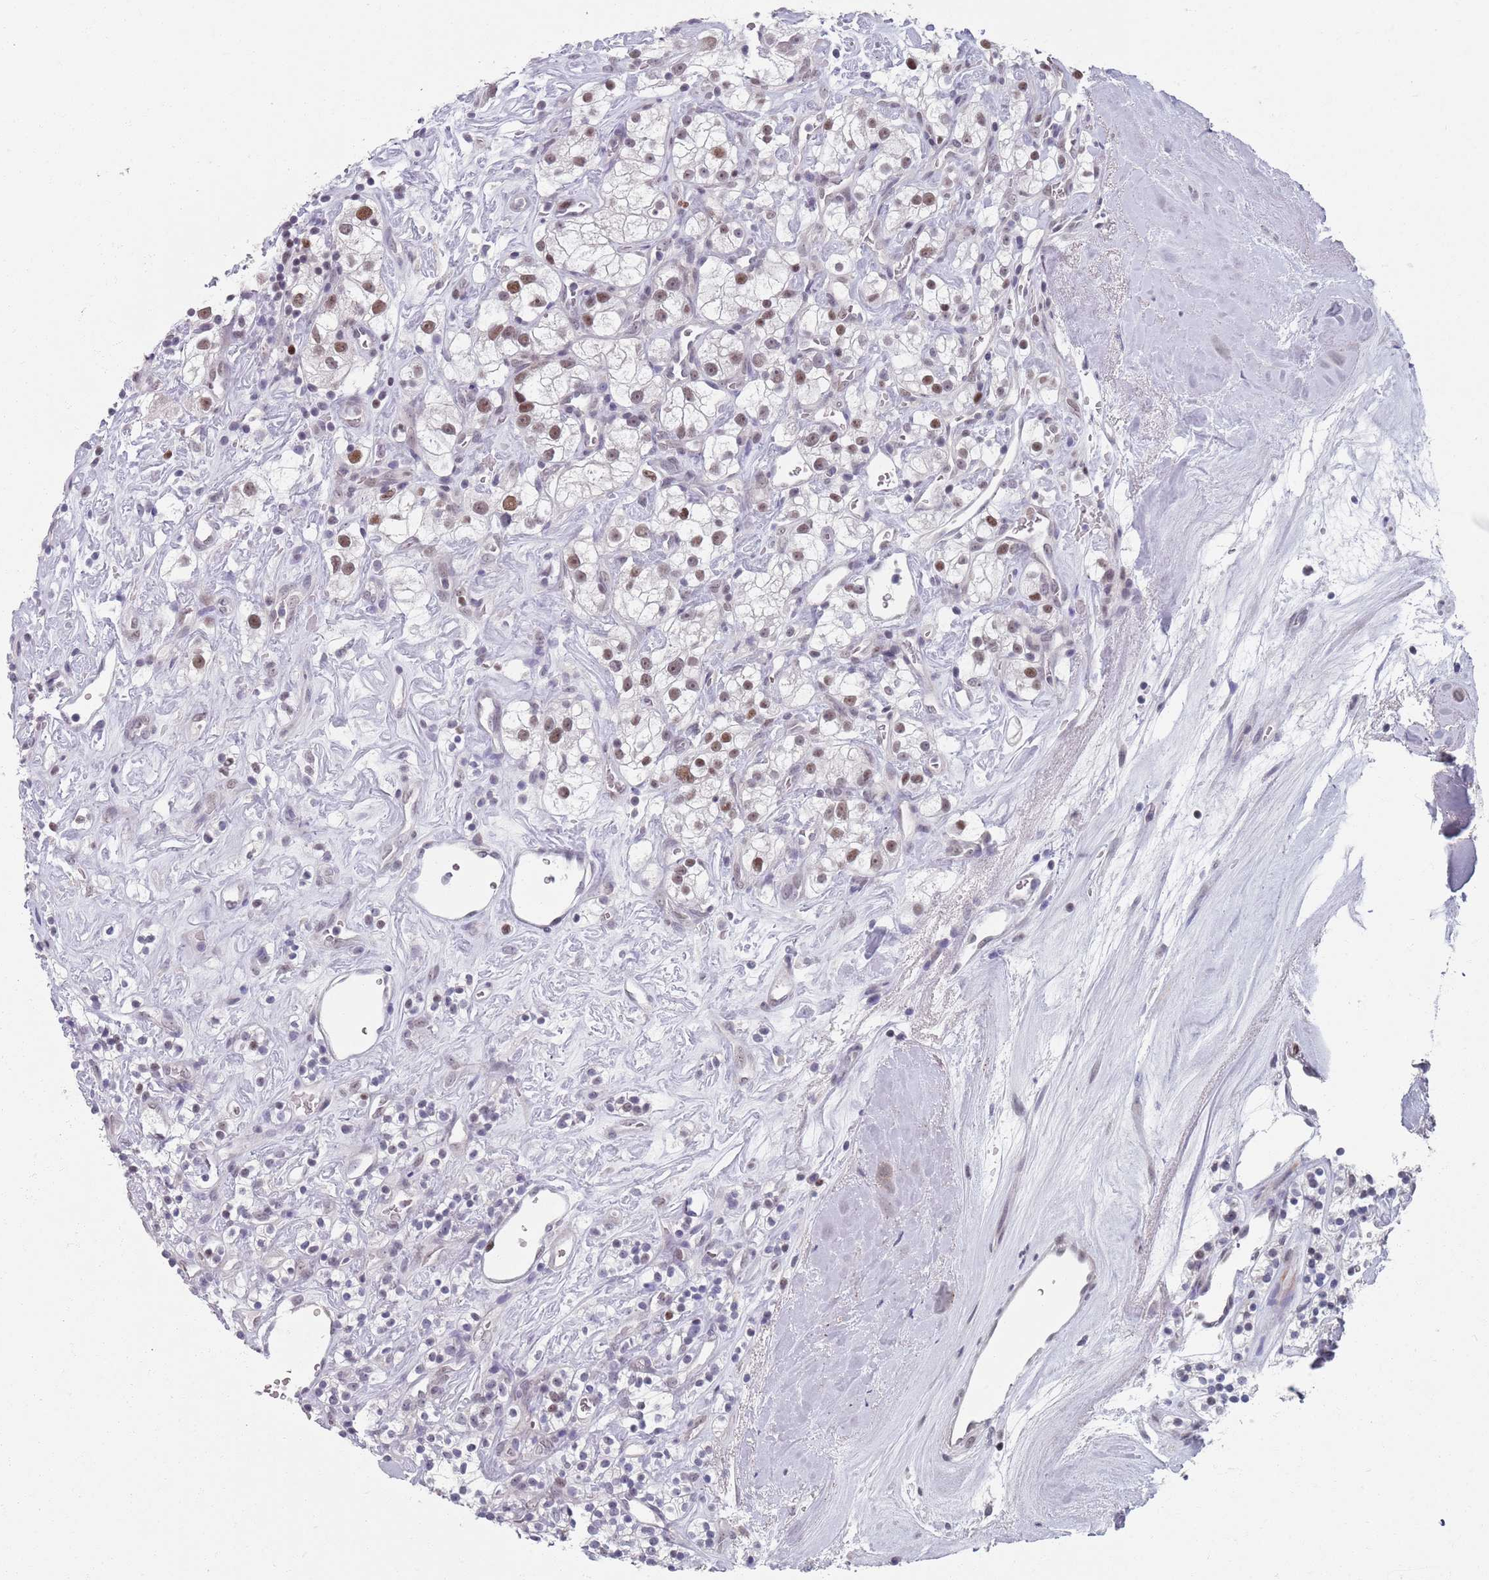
{"staining": {"intensity": "moderate", "quantity": "25%-75%", "location": "nuclear"}, "tissue": "renal cancer", "cell_type": "Tumor cells", "image_type": "cancer", "snomed": [{"axis": "morphology", "description": "Adenocarcinoma, NOS"}, {"axis": "topography", "description": "Kidney"}], "caption": "Immunohistochemistry (IHC) of adenocarcinoma (renal) reveals medium levels of moderate nuclear positivity in approximately 25%-75% of tumor cells.", "gene": "SAMD1", "patient": {"sex": "male", "age": 77}}